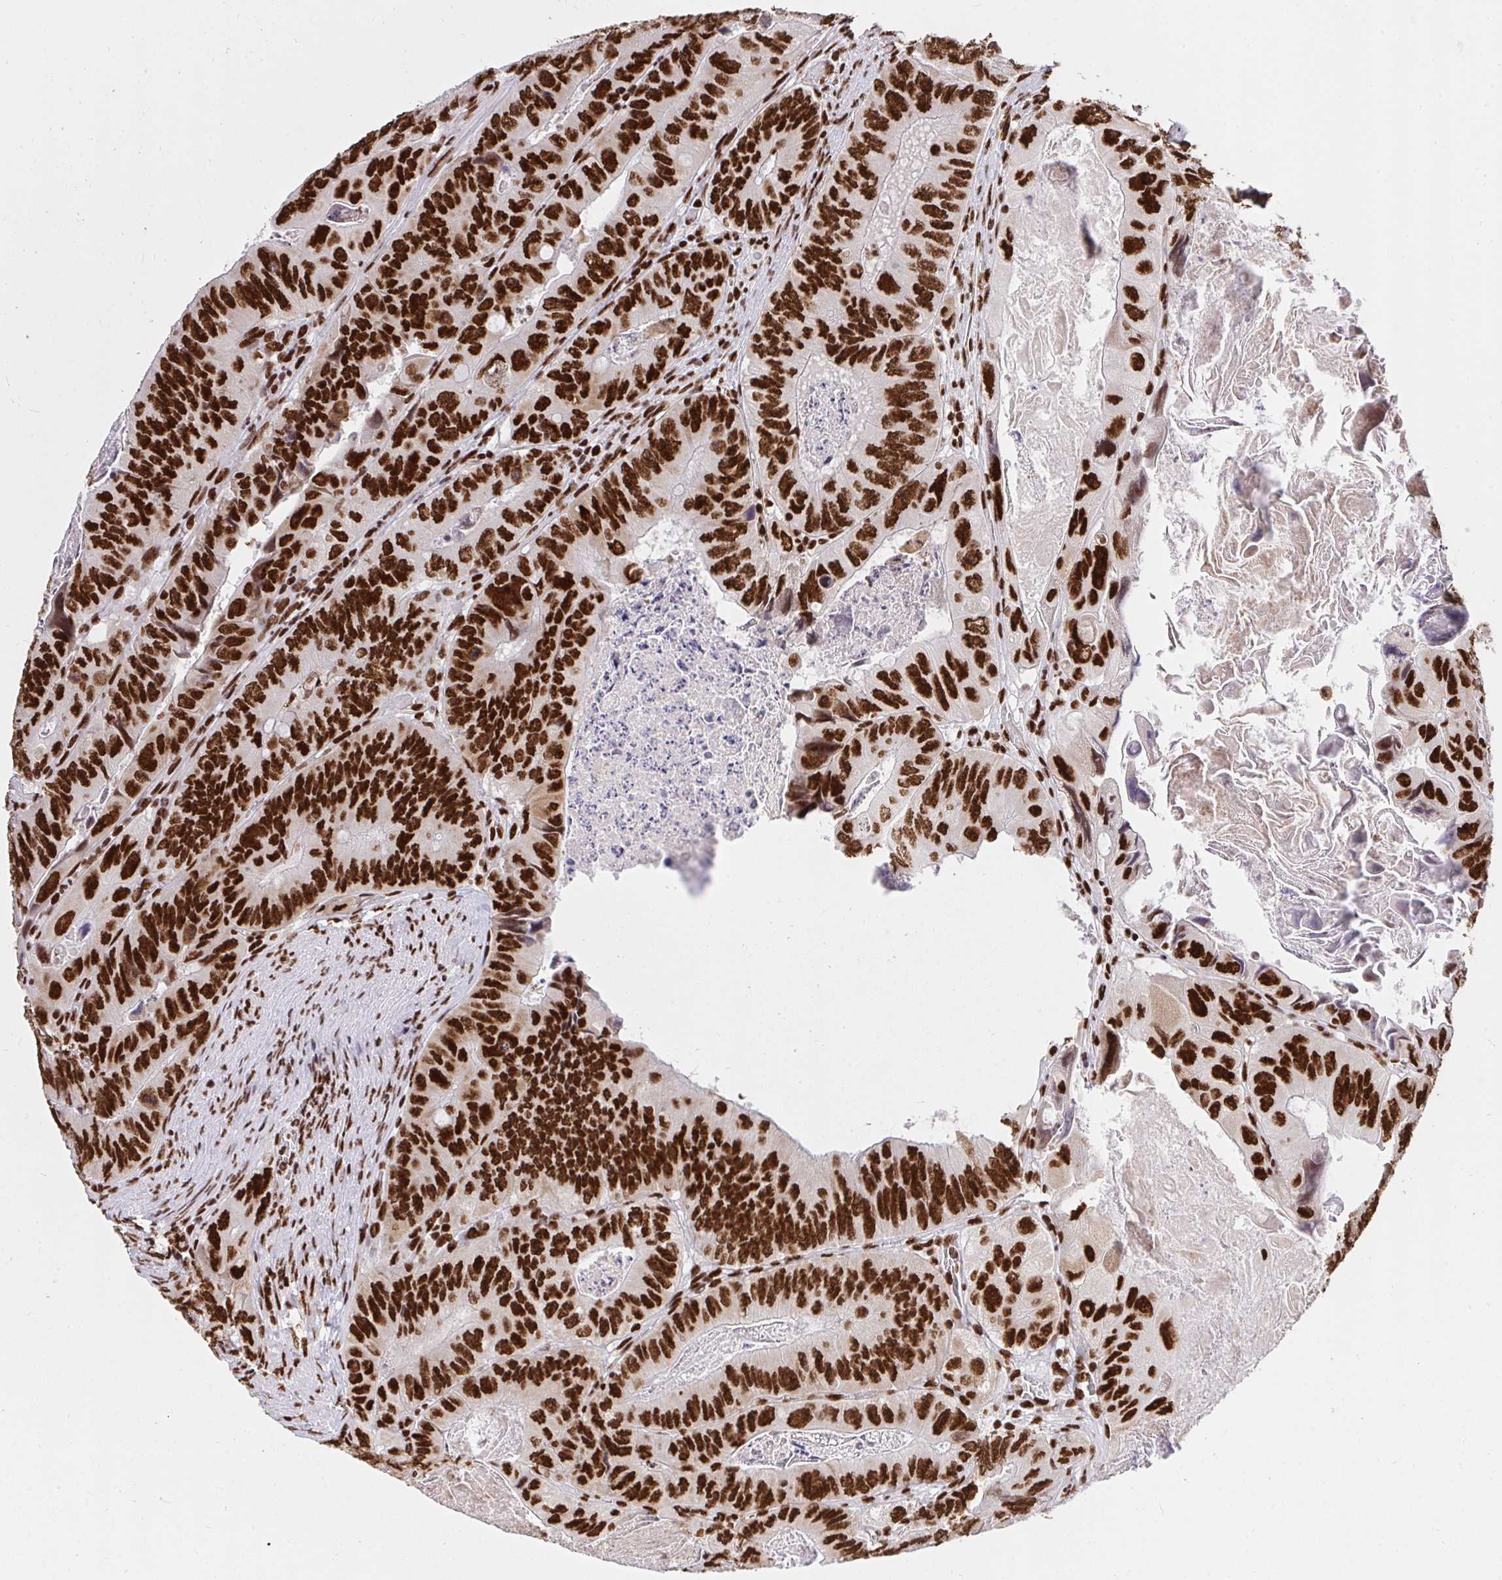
{"staining": {"intensity": "strong", "quantity": ">75%", "location": "nuclear"}, "tissue": "colorectal cancer", "cell_type": "Tumor cells", "image_type": "cancer", "snomed": [{"axis": "morphology", "description": "Adenocarcinoma, NOS"}, {"axis": "topography", "description": "Colon"}], "caption": "Strong nuclear protein expression is identified in approximately >75% of tumor cells in colorectal cancer (adenocarcinoma). The staining was performed using DAB (3,3'-diaminobenzidine), with brown indicating positive protein expression. Nuclei are stained blue with hematoxylin.", "gene": "HNRNPL", "patient": {"sex": "female", "age": 84}}